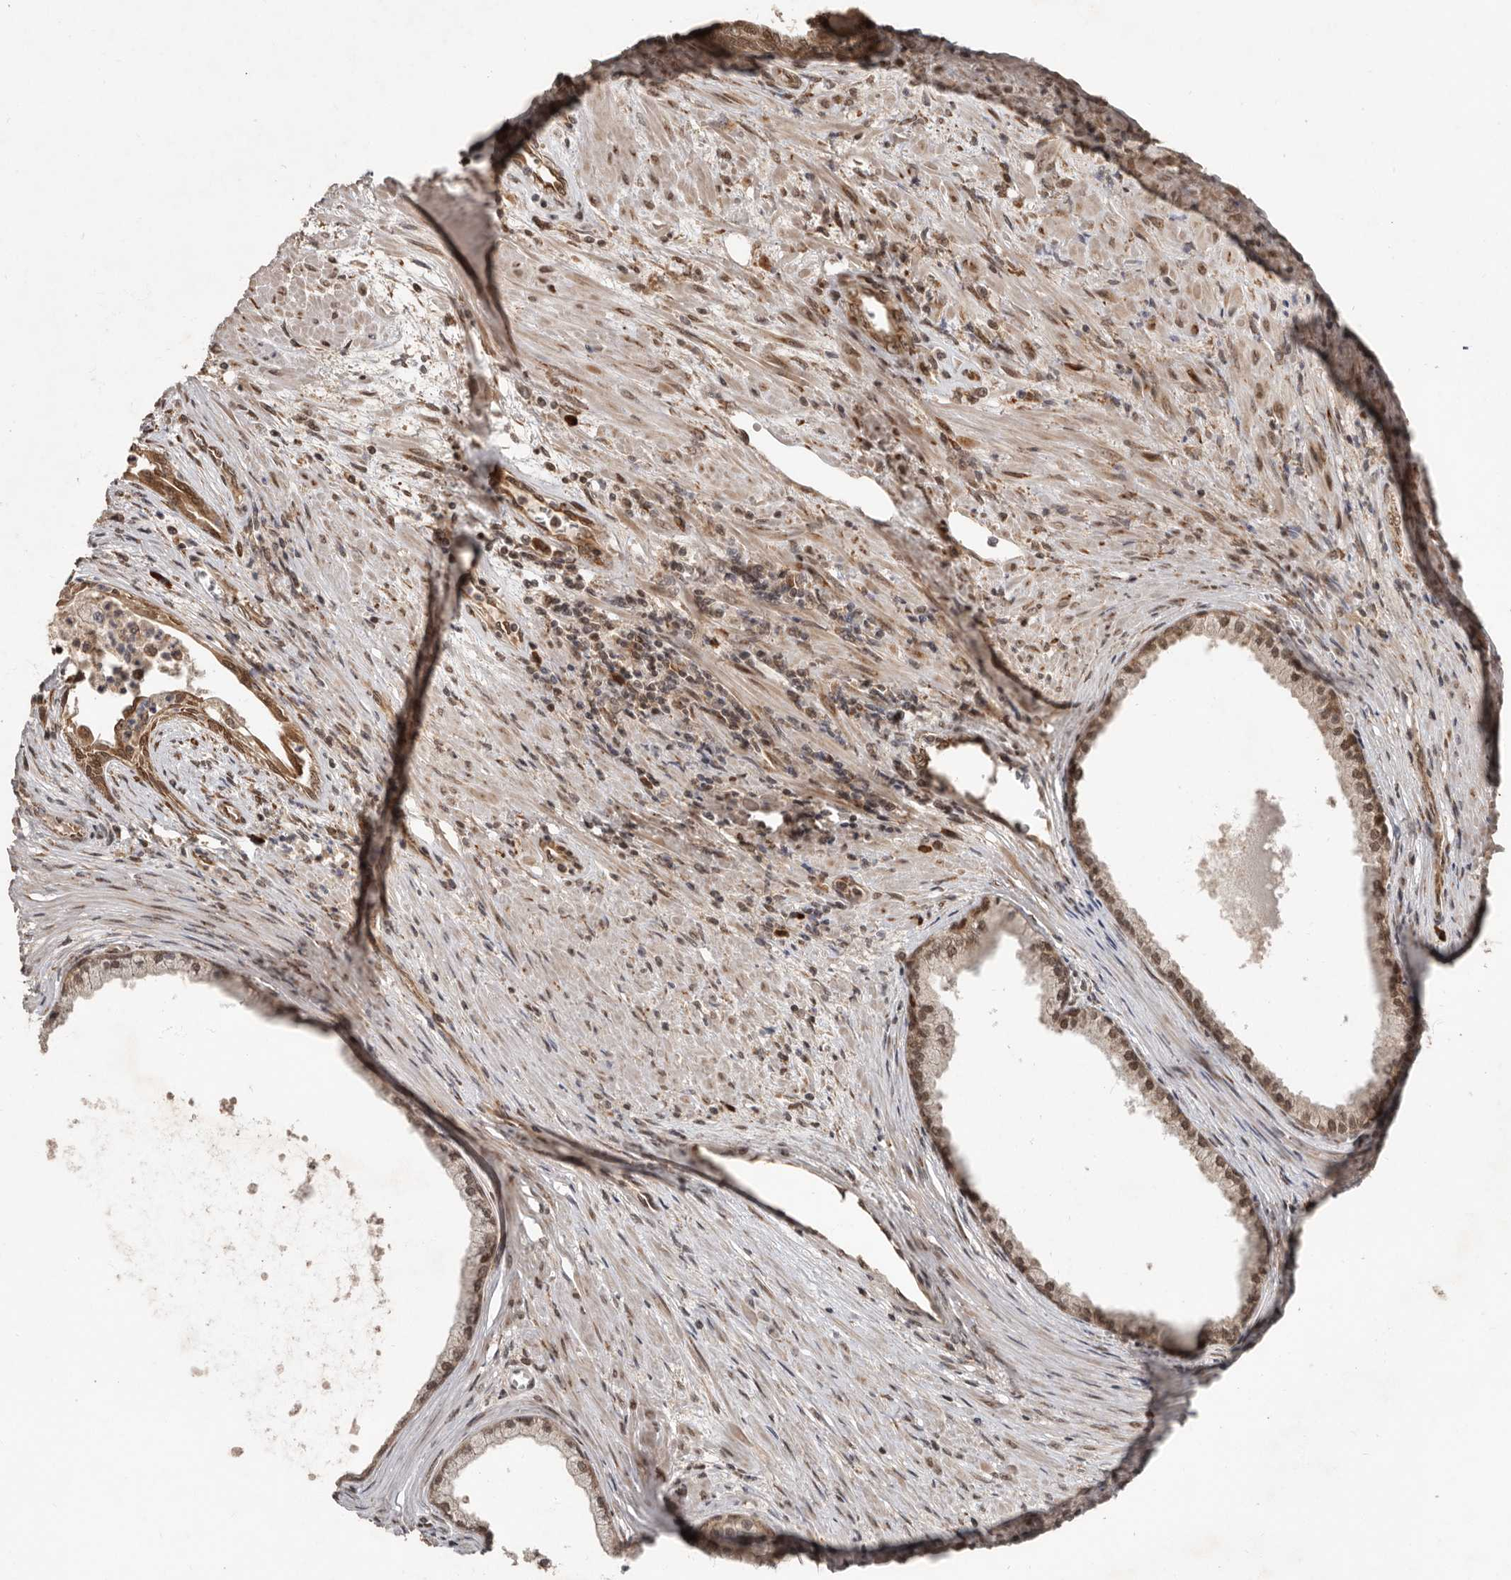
{"staining": {"intensity": "moderate", "quantity": ">75%", "location": "cytoplasmic/membranous,nuclear"}, "tissue": "prostate cancer", "cell_type": "Tumor cells", "image_type": "cancer", "snomed": [{"axis": "morphology", "description": "Normal tissue, NOS"}, {"axis": "morphology", "description": "Adenocarcinoma, Low grade"}, {"axis": "topography", "description": "Prostate"}, {"axis": "topography", "description": "Peripheral nerve tissue"}], "caption": "The histopathology image exhibits staining of low-grade adenocarcinoma (prostate), revealing moderate cytoplasmic/membranous and nuclear protein expression (brown color) within tumor cells.", "gene": "LRGUK", "patient": {"sex": "male", "age": 71}}